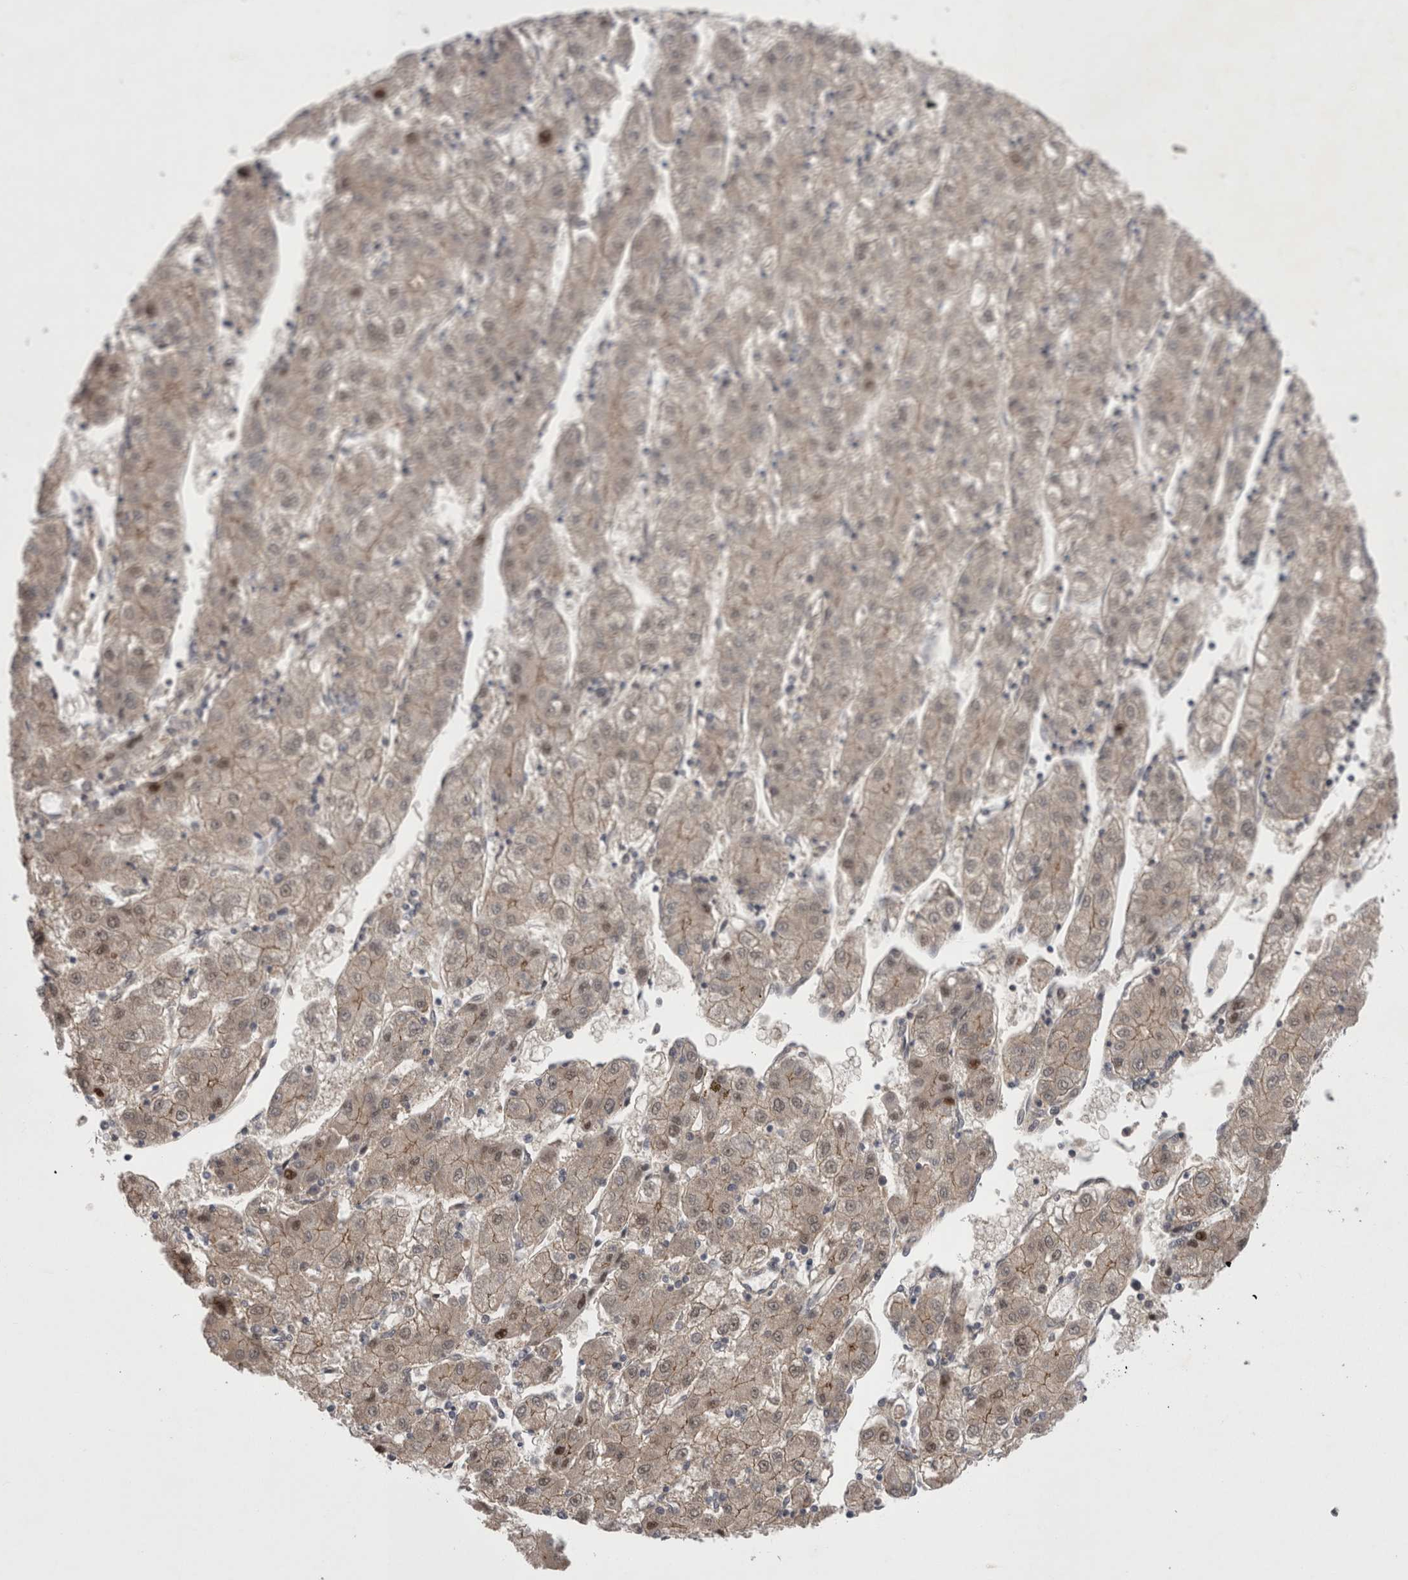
{"staining": {"intensity": "weak", "quantity": "25%-75%", "location": "cytoplasmic/membranous,nuclear"}, "tissue": "liver cancer", "cell_type": "Tumor cells", "image_type": "cancer", "snomed": [{"axis": "morphology", "description": "Carcinoma, Hepatocellular, NOS"}, {"axis": "topography", "description": "Liver"}], "caption": "A photomicrograph of hepatocellular carcinoma (liver) stained for a protein displays weak cytoplasmic/membranous and nuclear brown staining in tumor cells.", "gene": "NENF", "patient": {"sex": "male", "age": 72}}